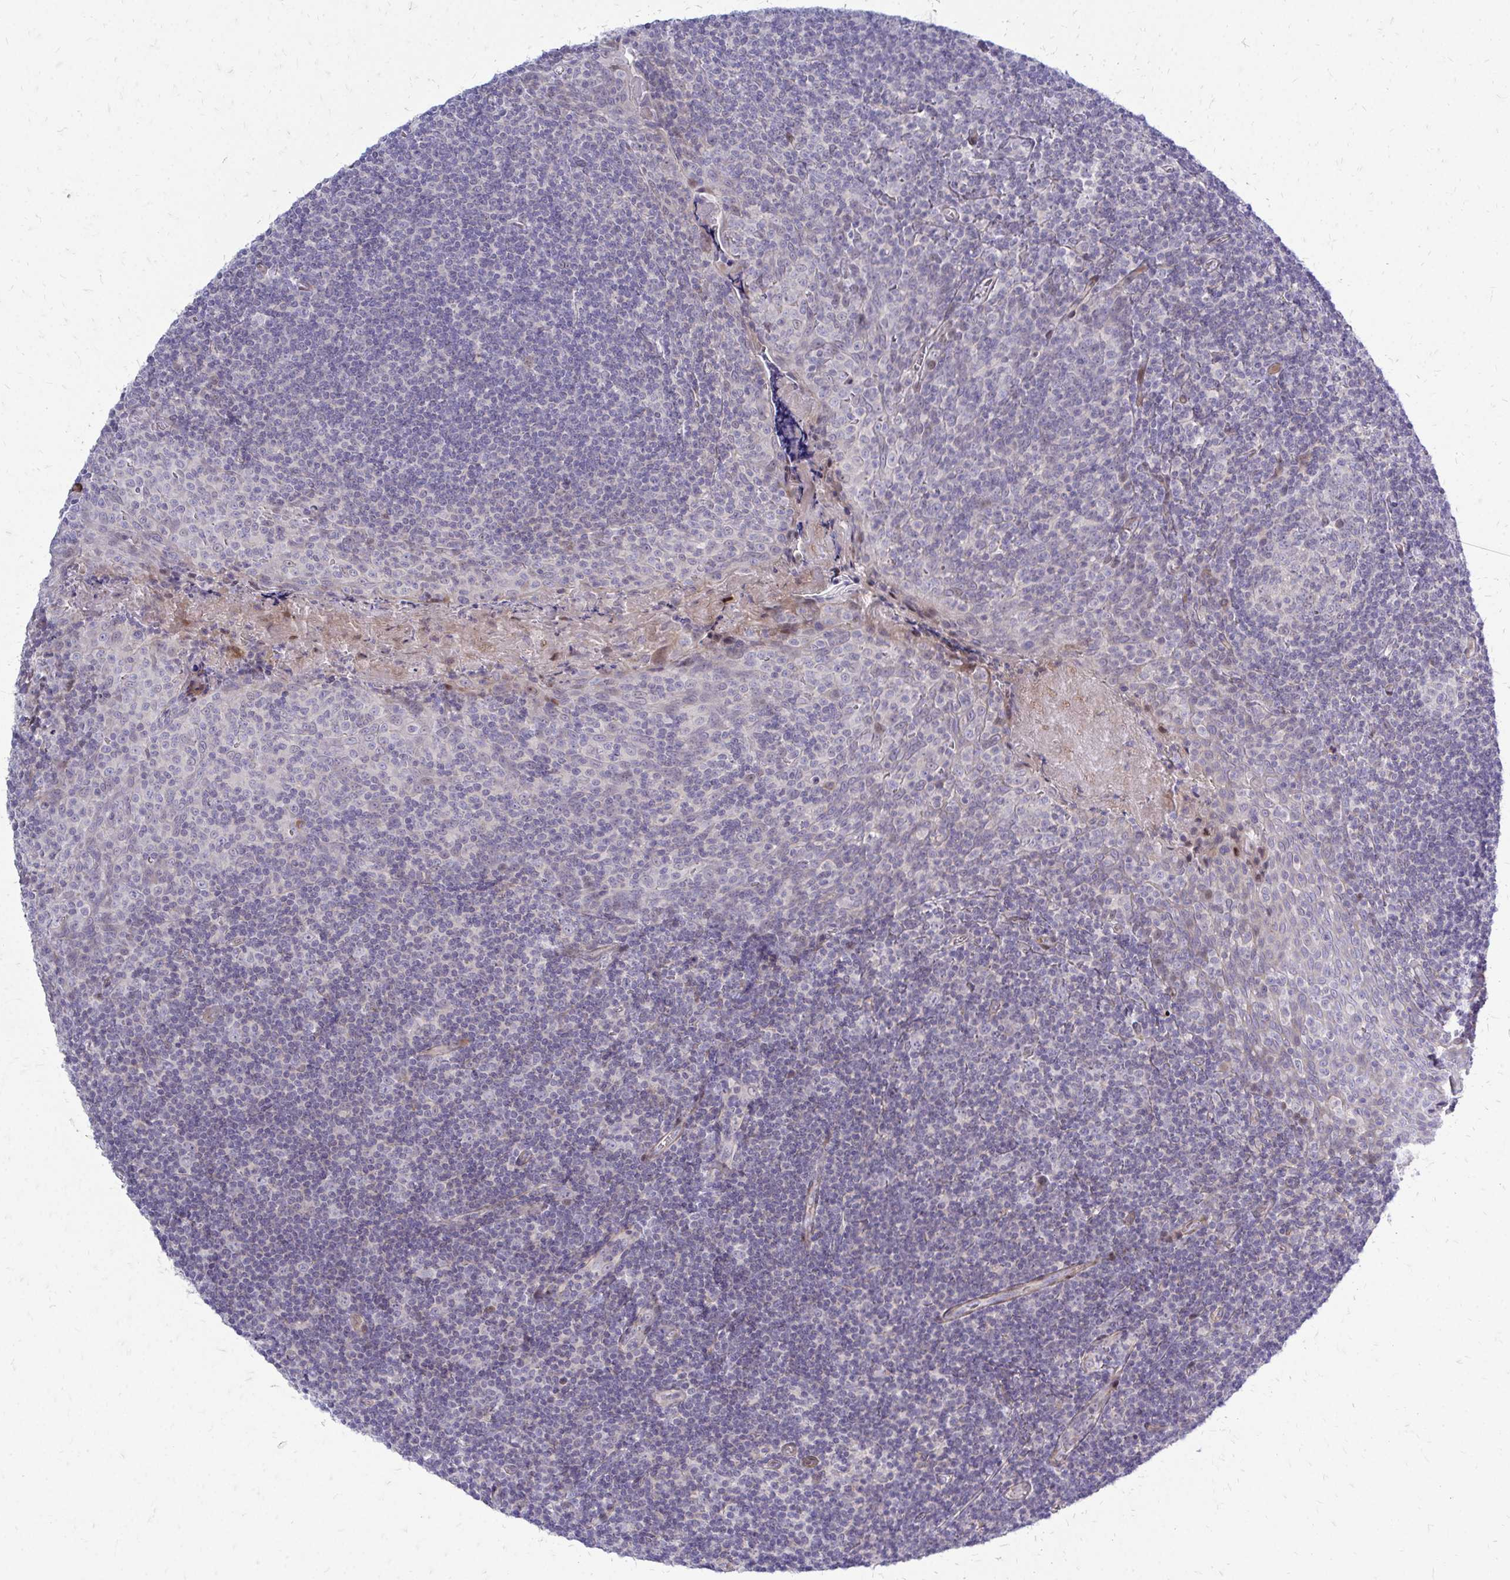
{"staining": {"intensity": "negative", "quantity": "none", "location": "none"}, "tissue": "tonsil", "cell_type": "Germinal center cells", "image_type": "normal", "snomed": [{"axis": "morphology", "description": "Normal tissue, NOS"}, {"axis": "morphology", "description": "Inflammation, NOS"}, {"axis": "topography", "description": "Tonsil"}], "caption": "High power microscopy micrograph of an immunohistochemistry (IHC) photomicrograph of normal tonsil, revealing no significant positivity in germinal center cells. (DAB immunohistochemistry (IHC) visualized using brightfield microscopy, high magnification).", "gene": "PPDPFL", "patient": {"sex": "female", "age": 31}}